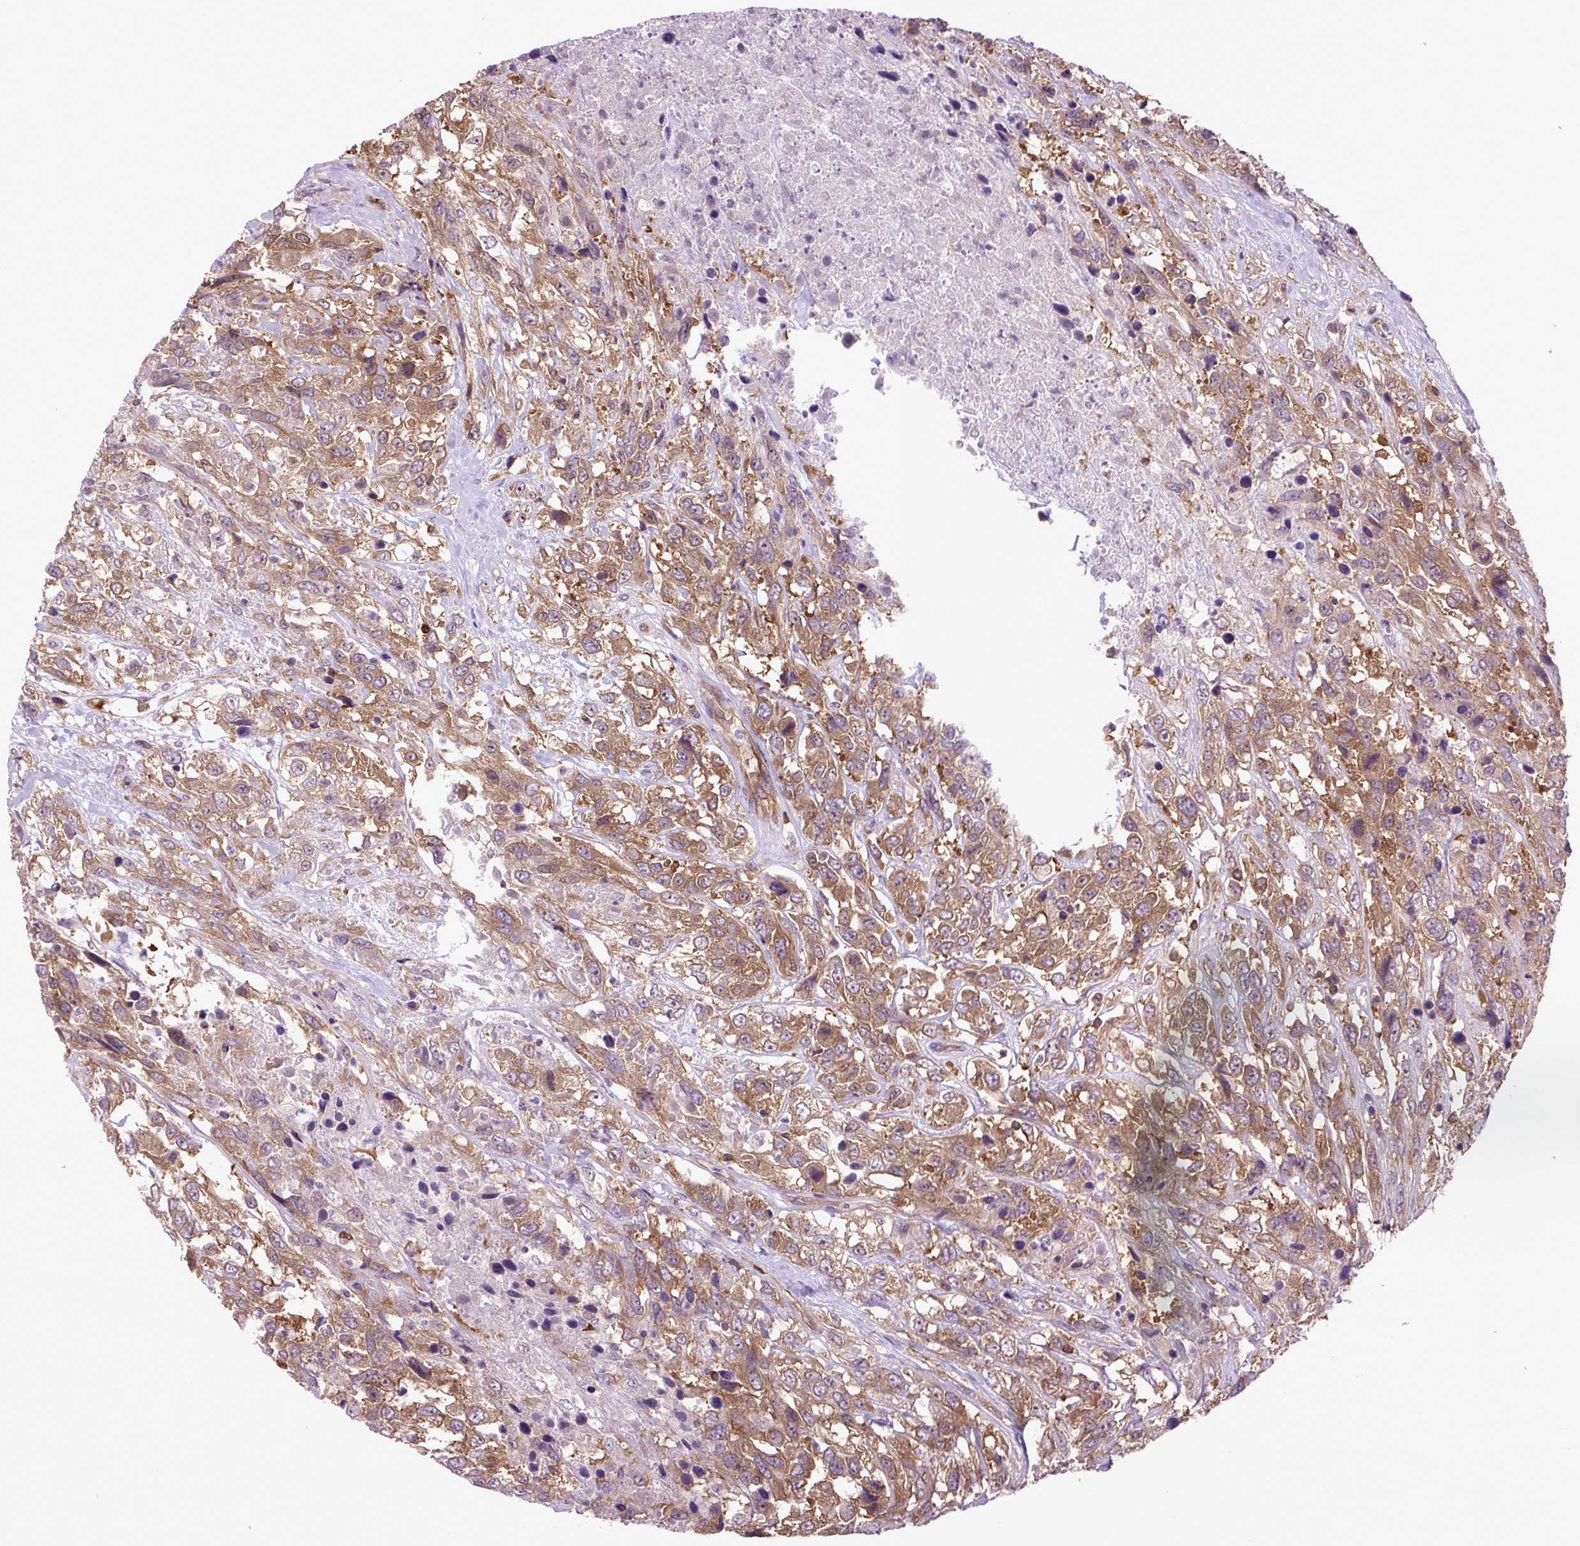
{"staining": {"intensity": "moderate", "quantity": ">75%", "location": "cytoplasmic/membranous"}, "tissue": "urothelial cancer", "cell_type": "Tumor cells", "image_type": "cancer", "snomed": [{"axis": "morphology", "description": "Urothelial carcinoma, High grade"}, {"axis": "topography", "description": "Urinary bladder"}], "caption": "High-magnification brightfield microscopy of urothelial cancer stained with DAB (3,3'-diaminobenzidine) (brown) and counterstained with hematoxylin (blue). tumor cells exhibit moderate cytoplasmic/membranous staining is identified in about>75% of cells. (Stains: DAB in brown, nuclei in blue, Microscopy: brightfield microscopy at high magnification).", "gene": "PLCG1", "patient": {"sex": "female", "age": 70}}